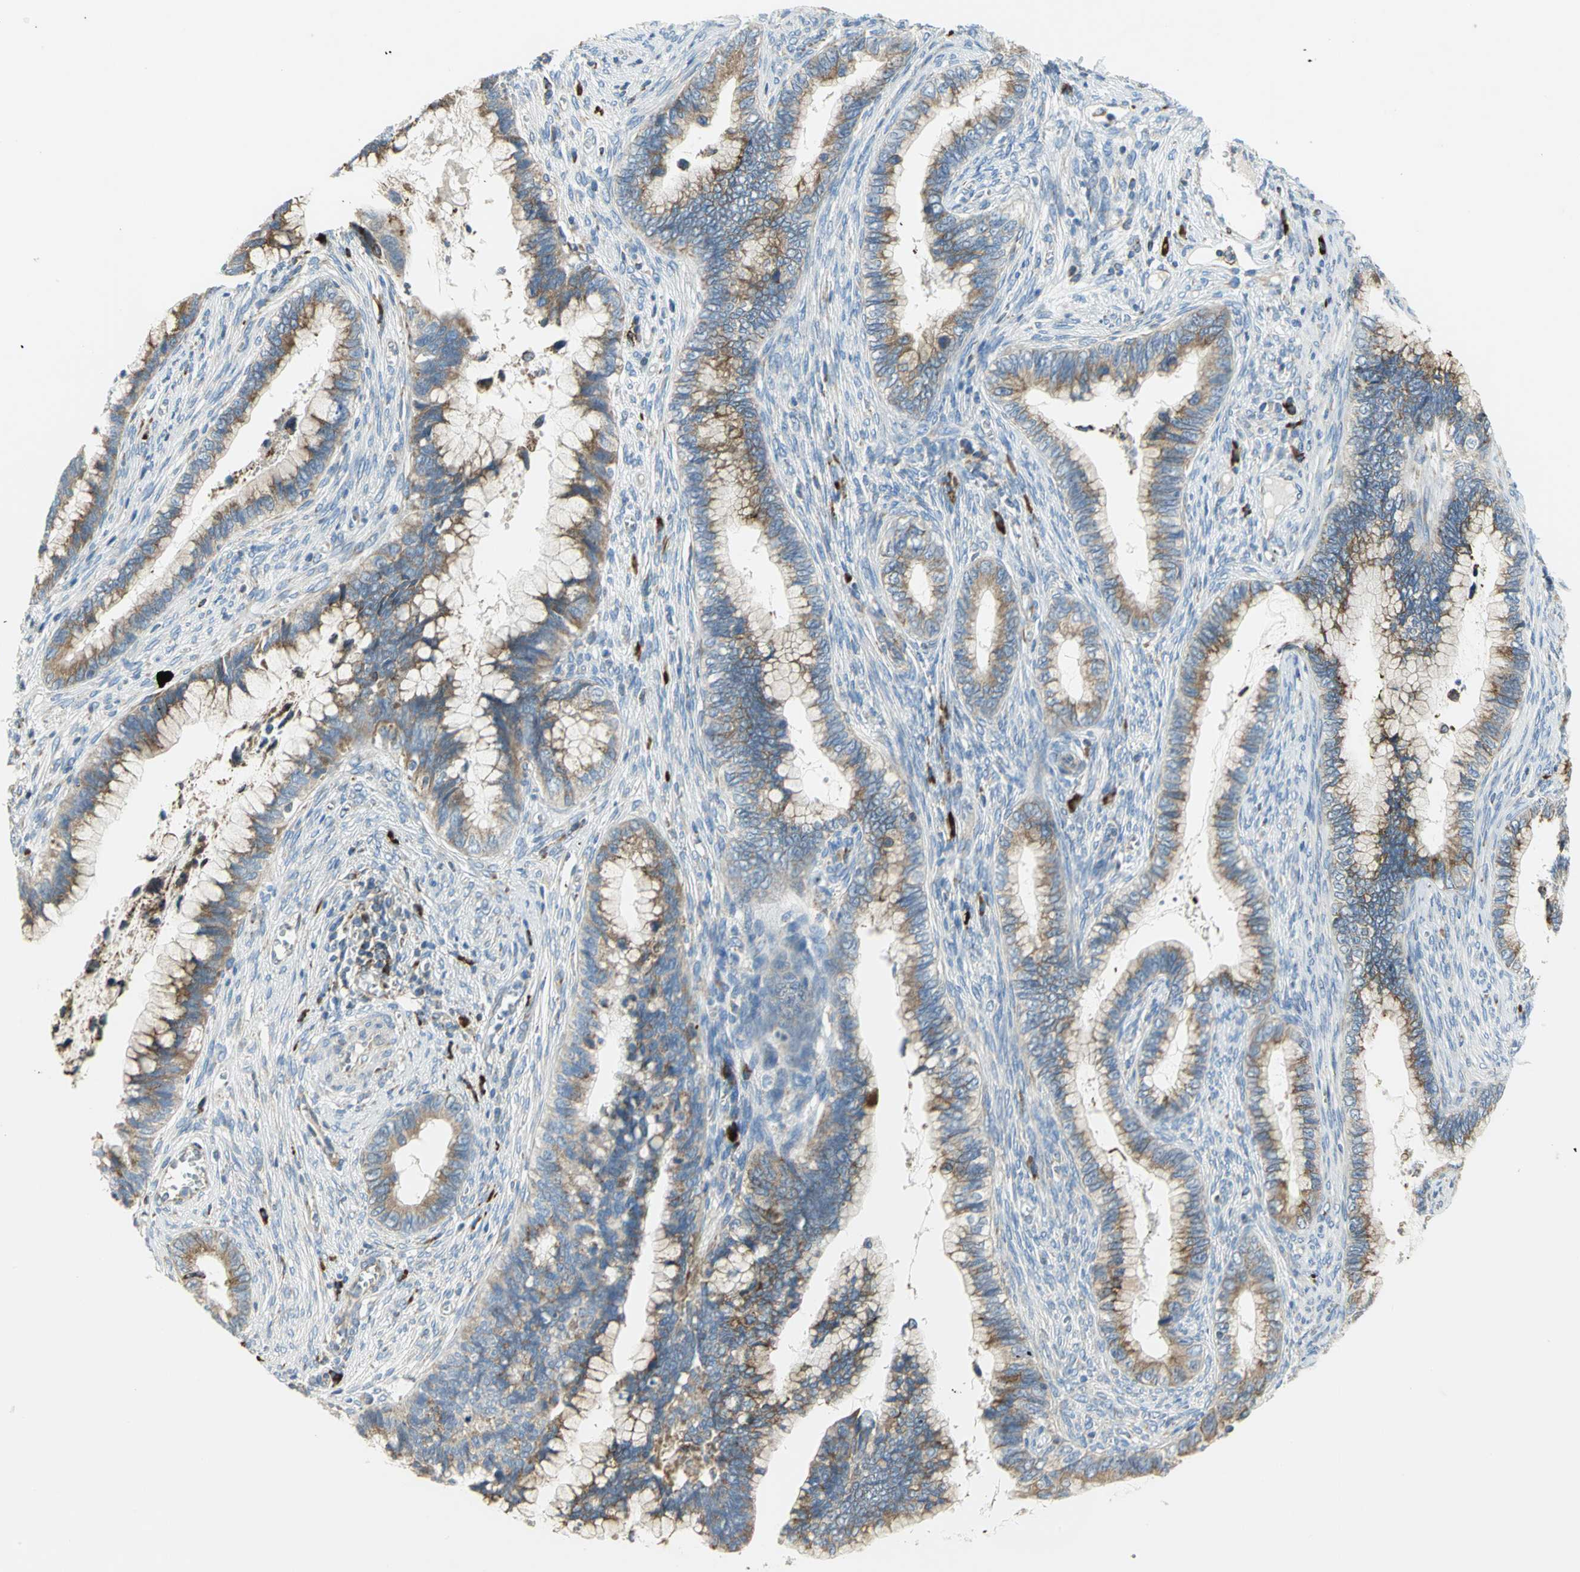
{"staining": {"intensity": "strong", "quantity": ">75%", "location": "cytoplasmic/membranous"}, "tissue": "cervical cancer", "cell_type": "Tumor cells", "image_type": "cancer", "snomed": [{"axis": "morphology", "description": "Adenocarcinoma, NOS"}, {"axis": "topography", "description": "Cervix"}], "caption": "Immunohistochemical staining of human cervical adenocarcinoma displays strong cytoplasmic/membranous protein positivity in approximately >75% of tumor cells.", "gene": "TULP4", "patient": {"sex": "female", "age": 44}}